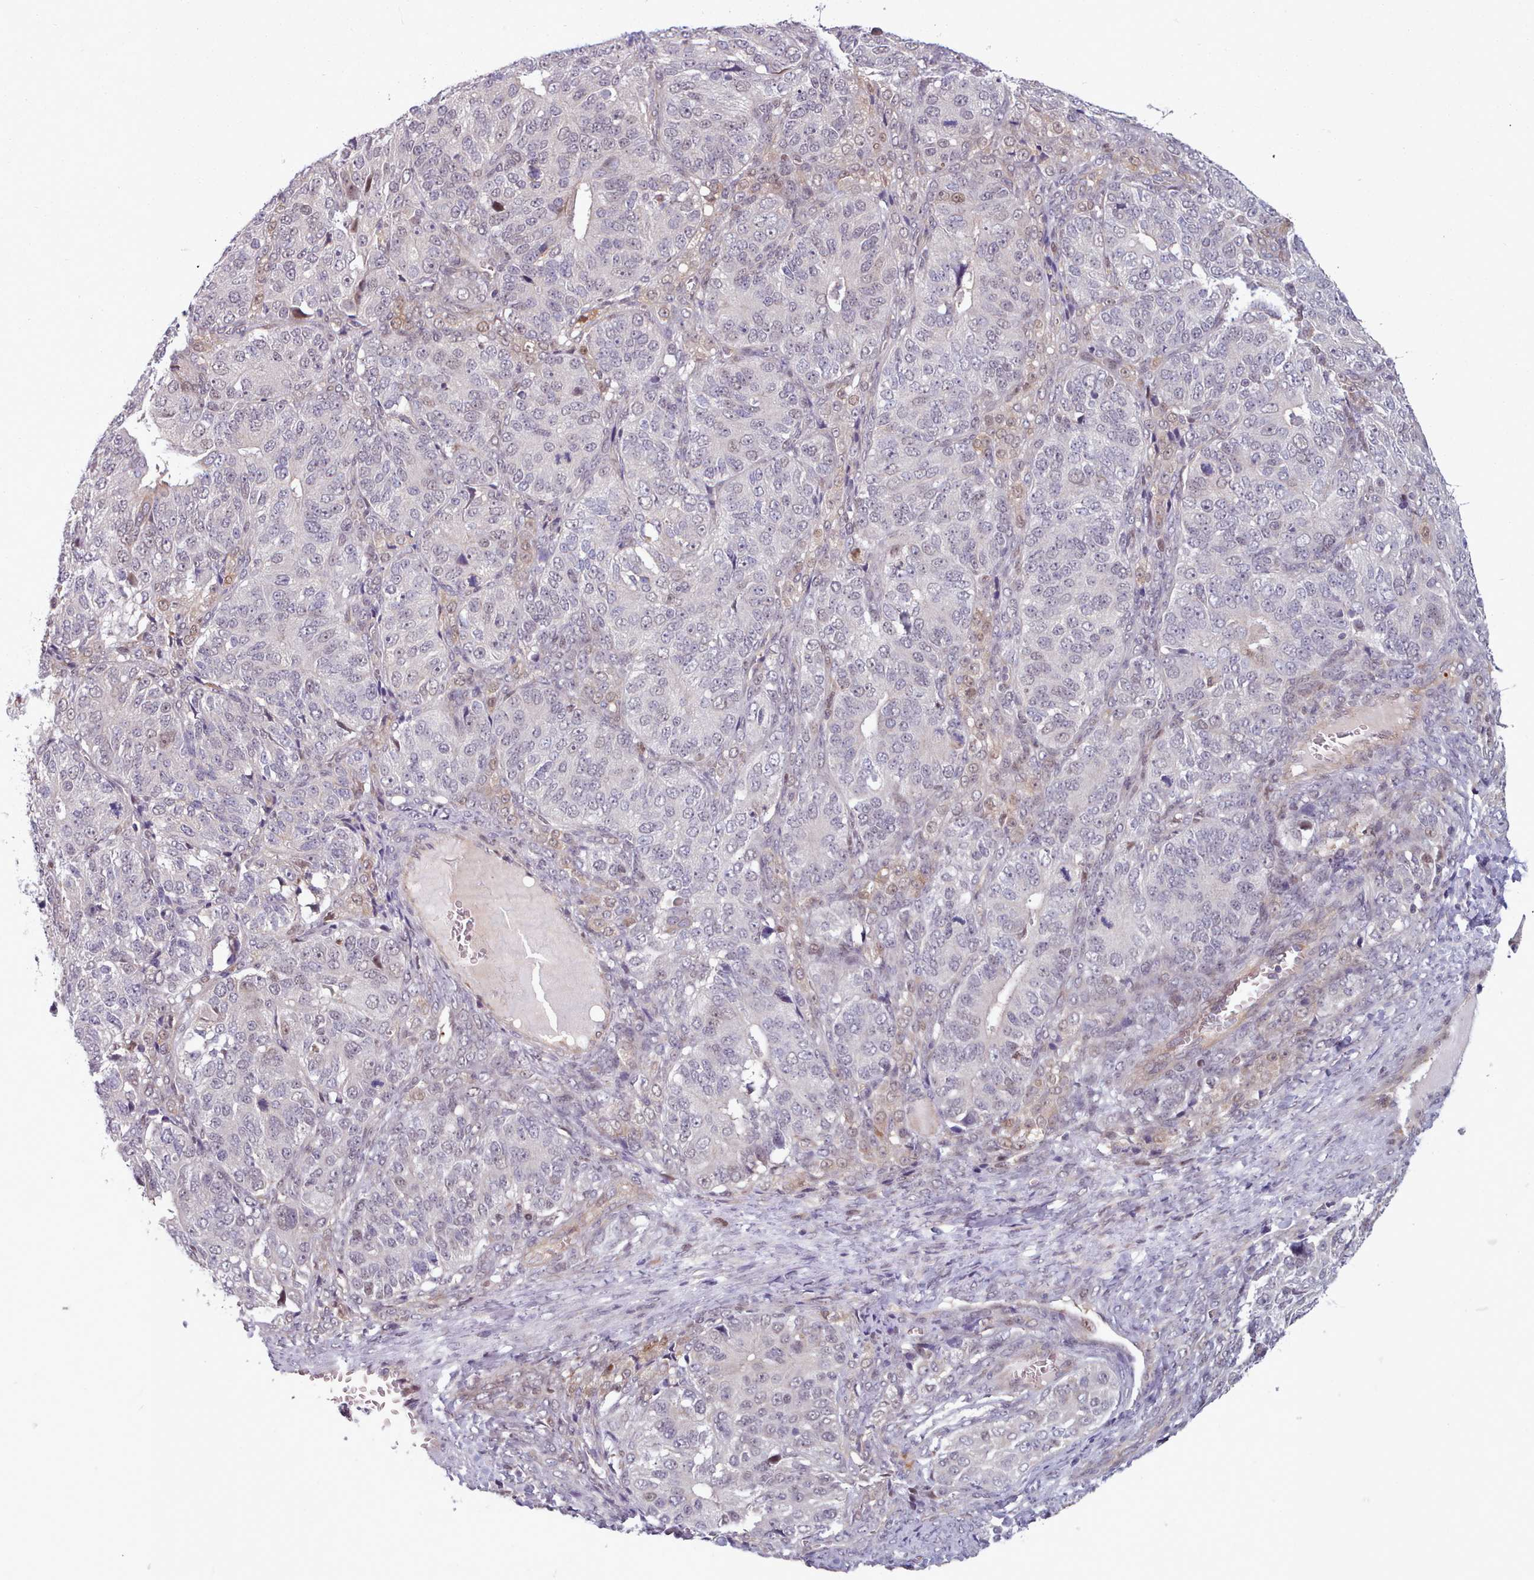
{"staining": {"intensity": "weak", "quantity": "<25%", "location": "nuclear"}, "tissue": "ovarian cancer", "cell_type": "Tumor cells", "image_type": "cancer", "snomed": [{"axis": "morphology", "description": "Carcinoma, endometroid"}, {"axis": "topography", "description": "Ovary"}], "caption": "Protein analysis of ovarian cancer demonstrates no significant positivity in tumor cells.", "gene": "KBTBD7", "patient": {"sex": "female", "age": 51}}